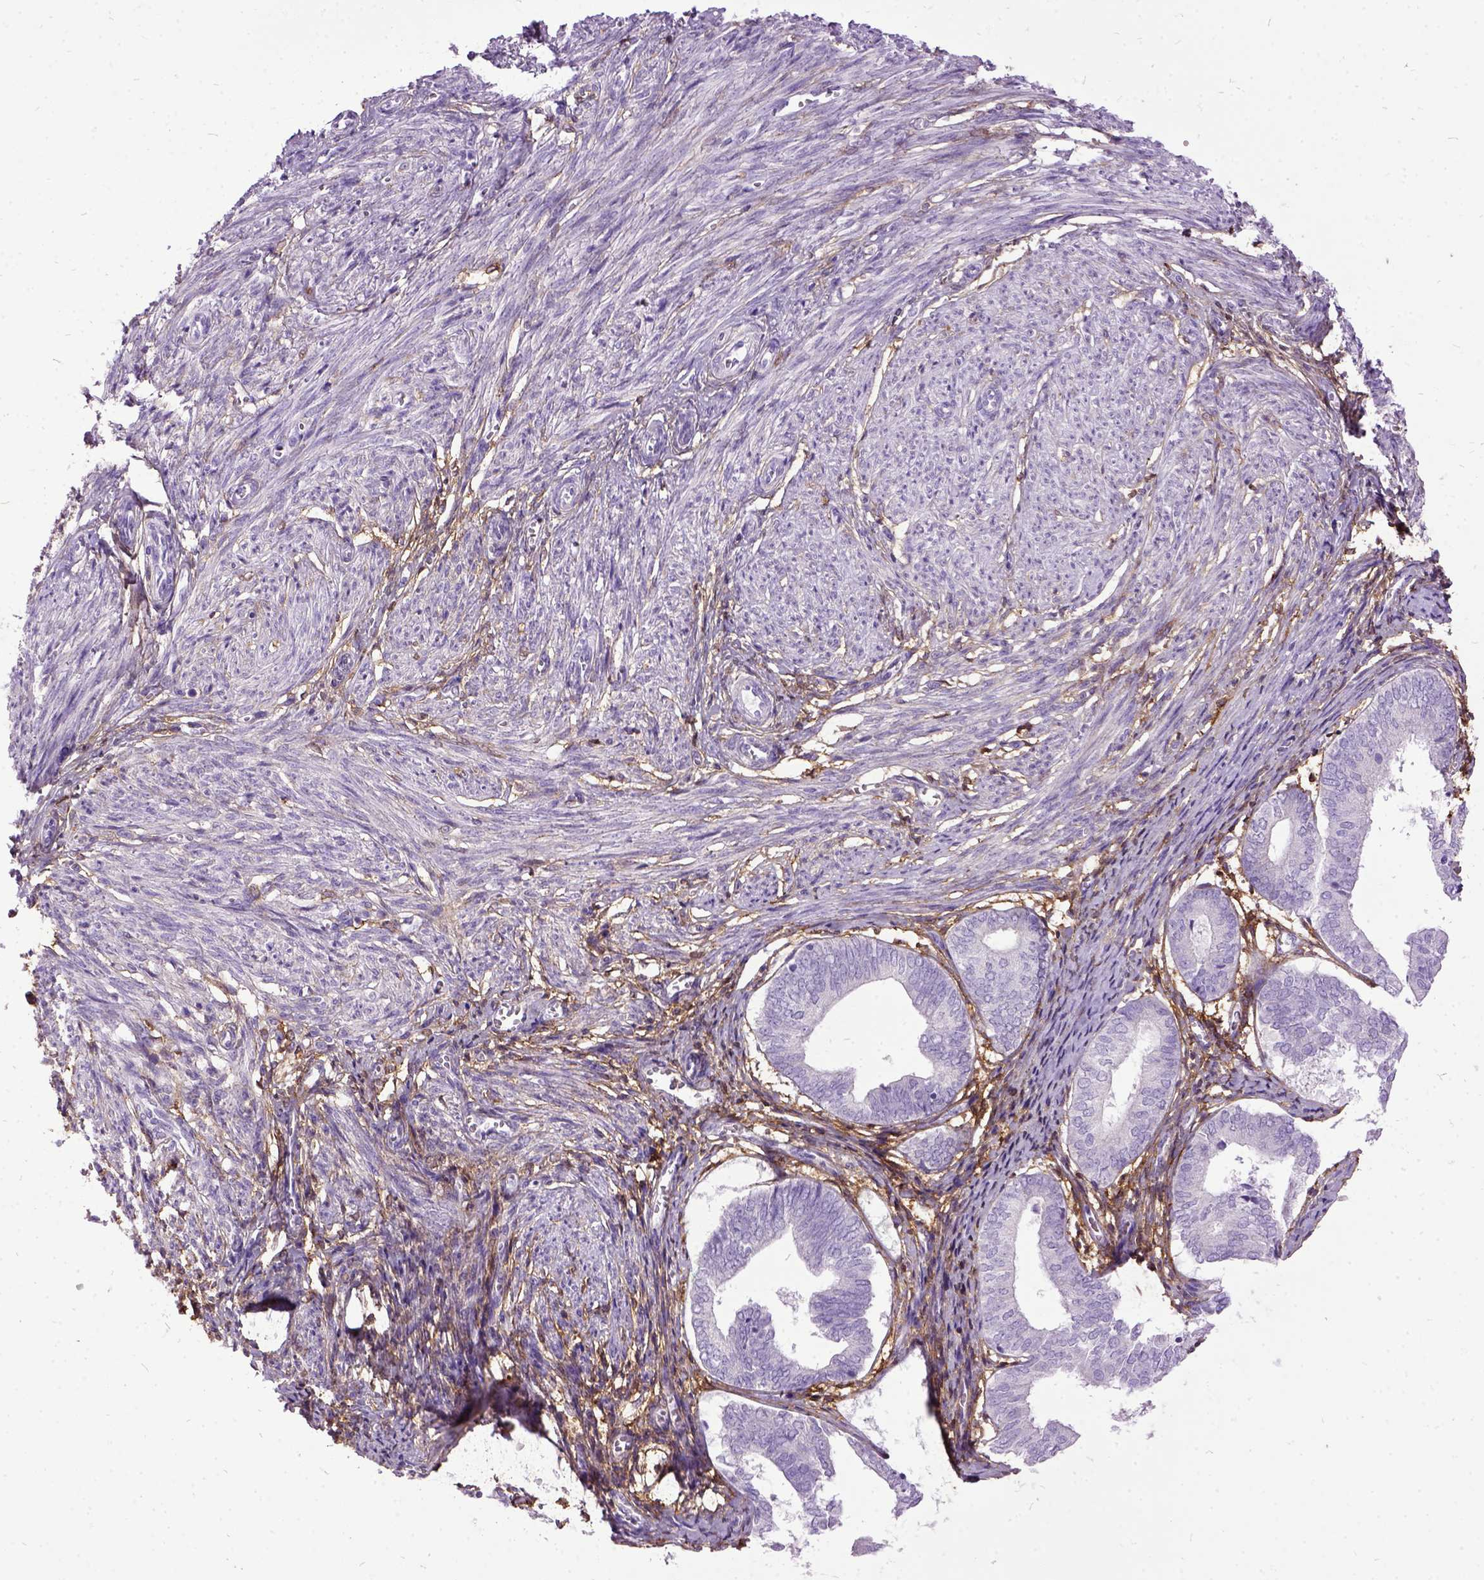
{"staining": {"intensity": "moderate", "quantity": ">75%", "location": "cytoplasmic/membranous"}, "tissue": "endometrium", "cell_type": "Cells in endometrial stroma", "image_type": "normal", "snomed": [{"axis": "morphology", "description": "Normal tissue, NOS"}, {"axis": "topography", "description": "Endometrium"}], "caption": "Endometrium stained with immunohistochemistry (IHC) reveals moderate cytoplasmic/membranous positivity in approximately >75% of cells in endometrial stroma. (DAB IHC with brightfield microscopy, high magnification).", "gene": "MME", "patient": {"sex": "female", "age": 50}}